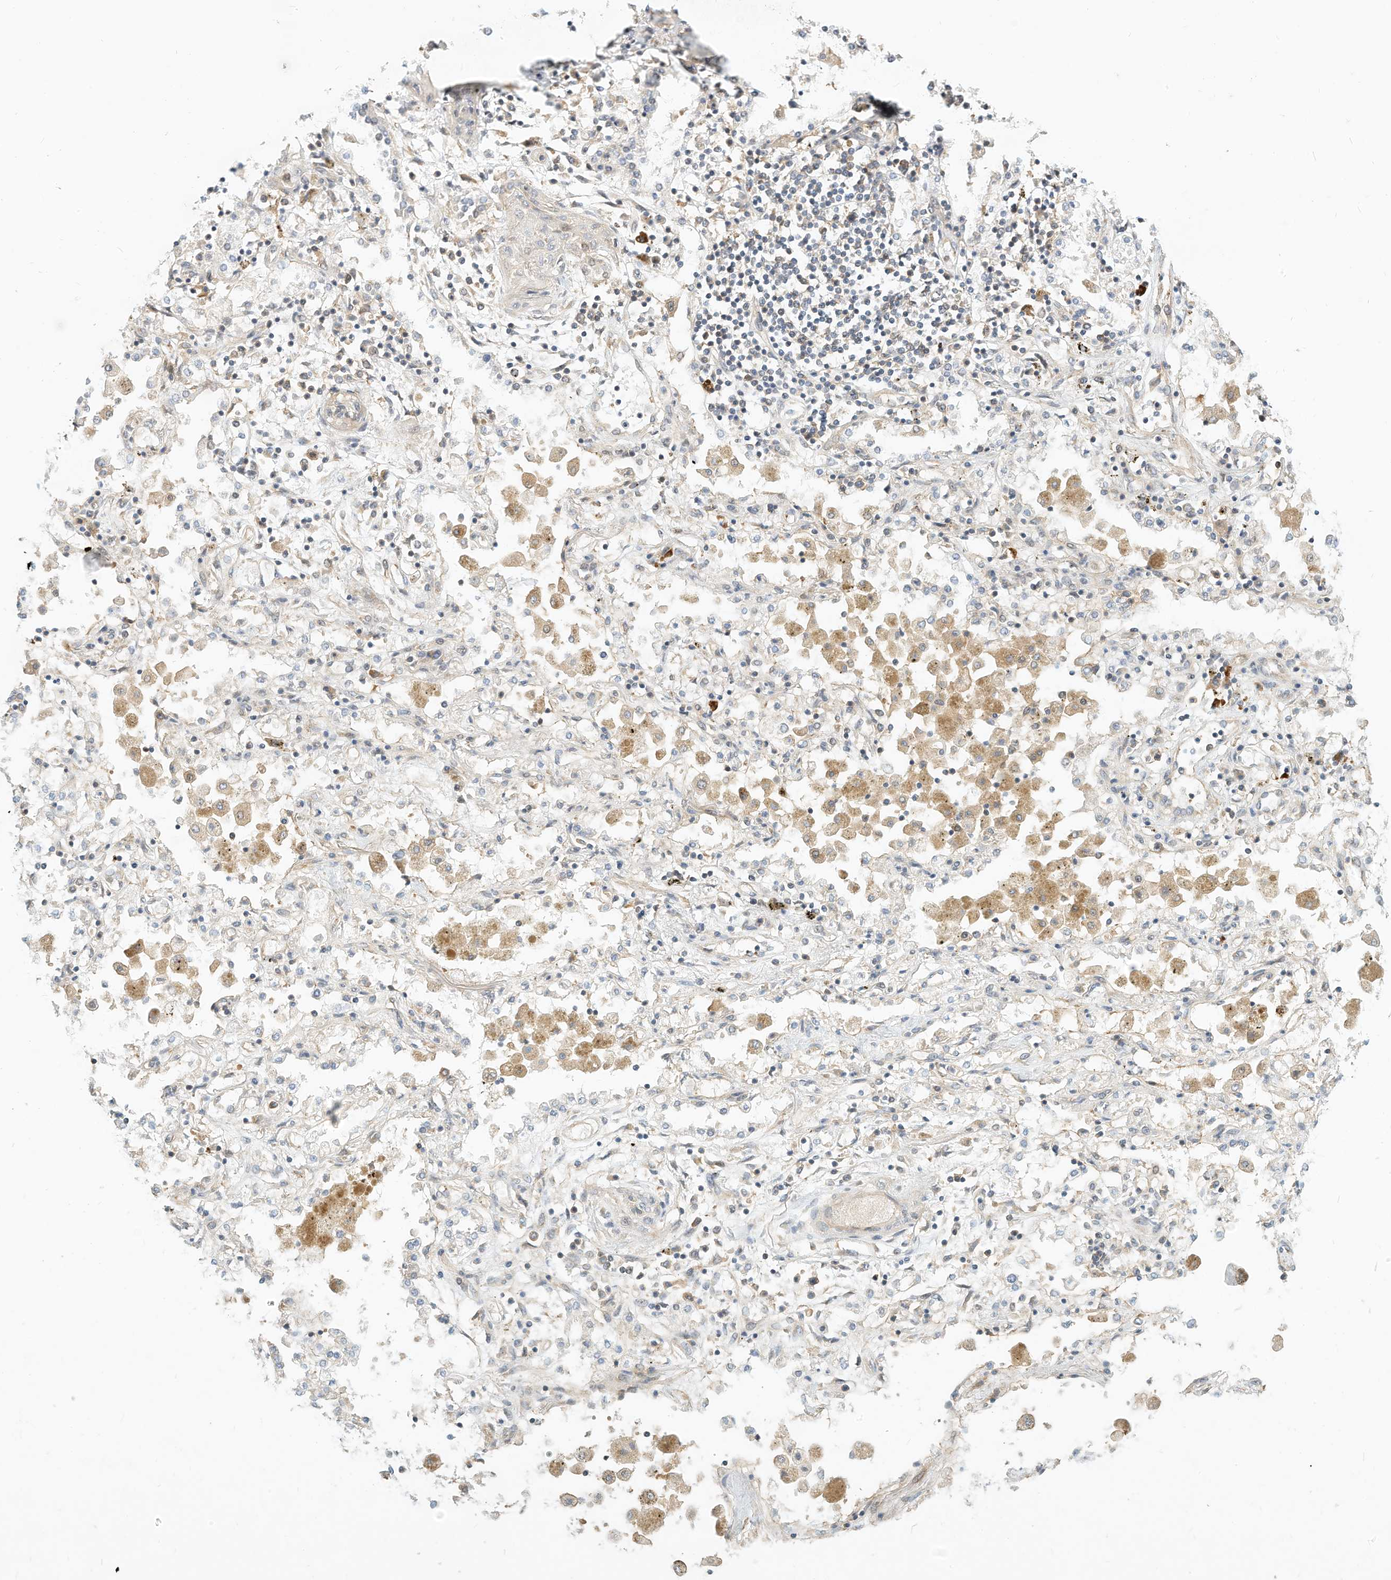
{"staining": {"intensity": "negative", "quantity": "none", "location": "none"}, "tissue": "lung cancer", "cell_type": "Tumor cells", "image_type": "cancer", "snomed": [{"axis": "morphology", "description": "Squamous cell carcinoma, NOS"}, {"axis": "topography", "description": "Lung"}], "caption": "Immunohistochemical staining of human lung squamous cell carcinoma reveals no significant expression in tumor cells.", "gene": "OFD1", "patient": {"sex": "female", "age": 47}}